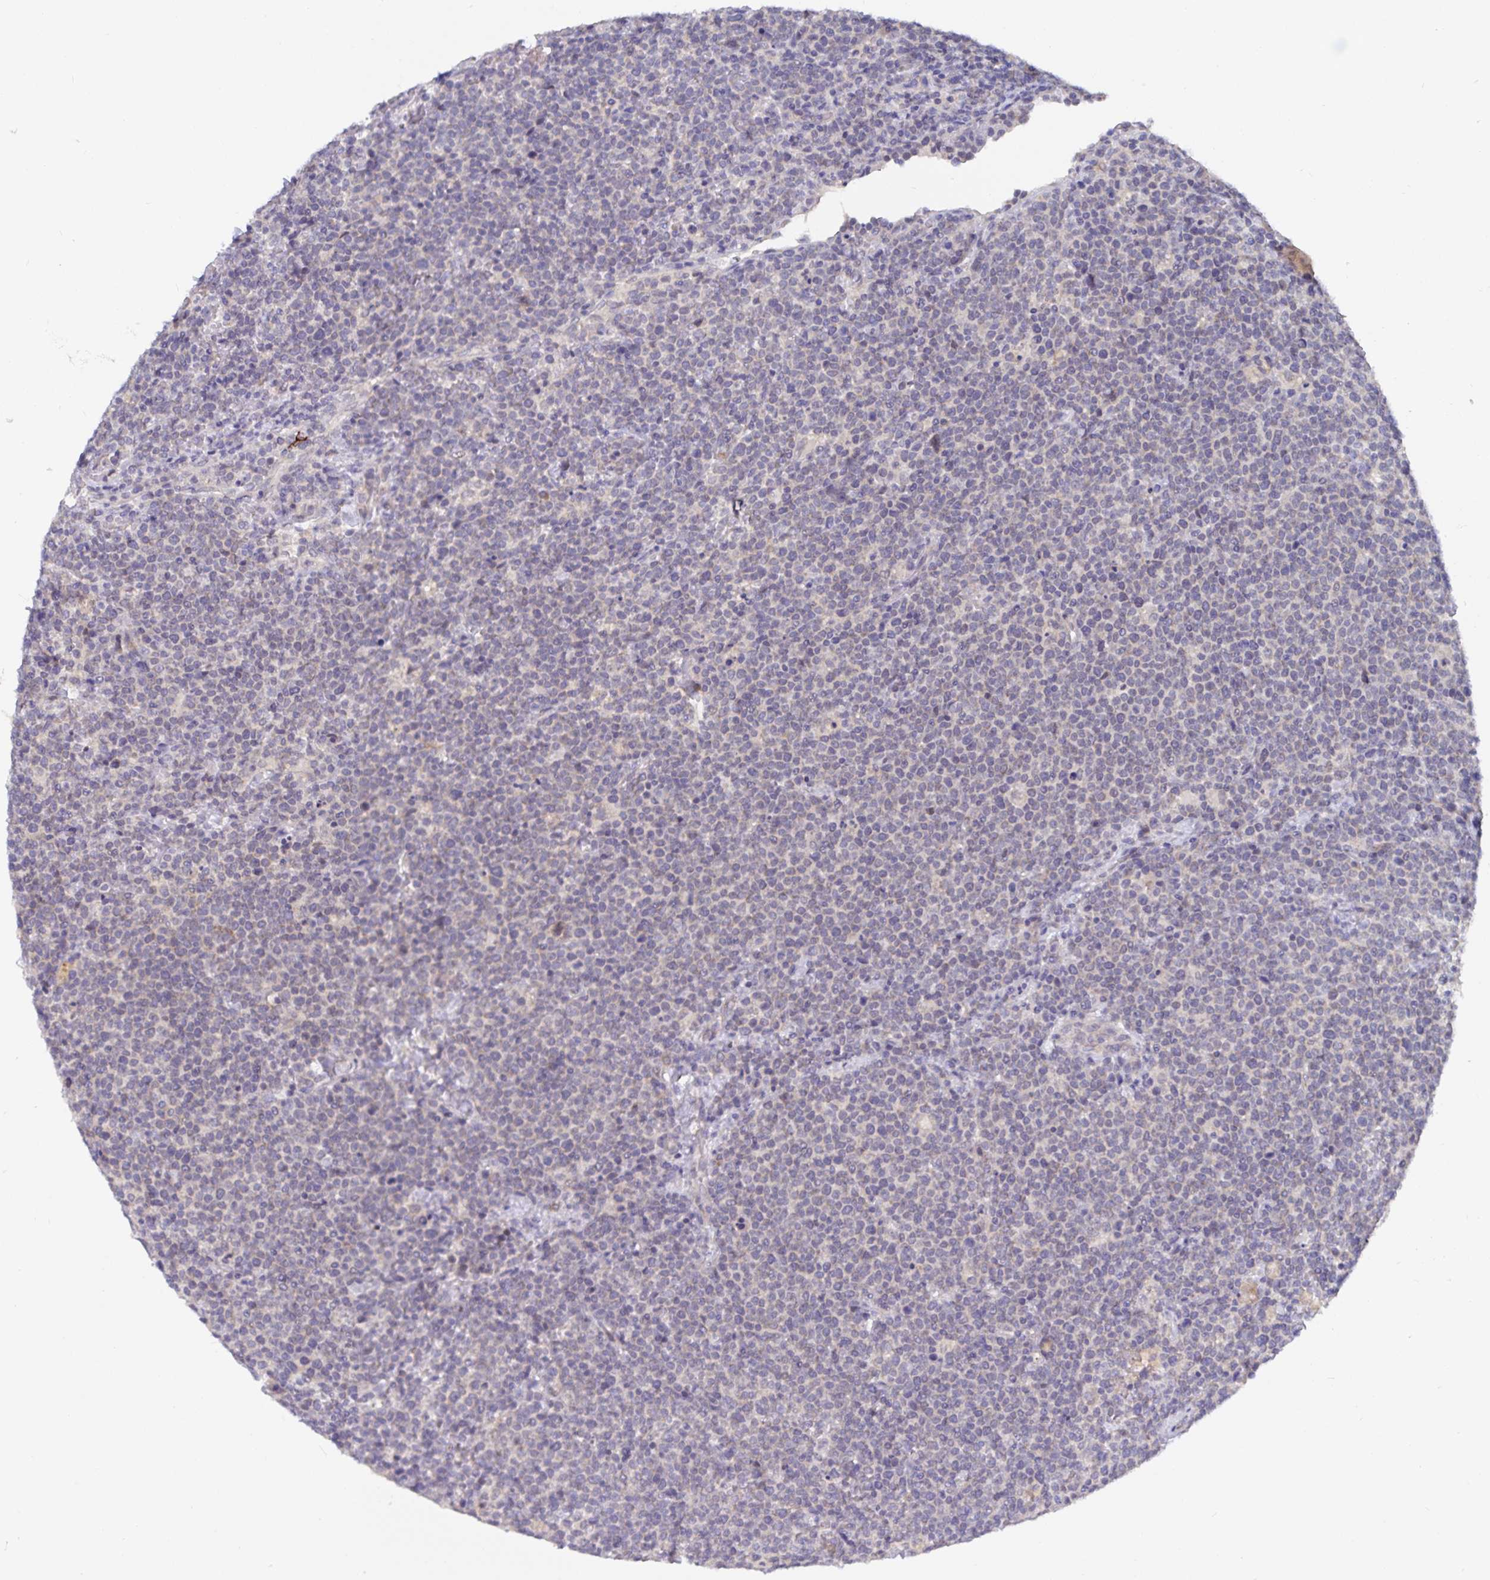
{"staining": {"intensity": "negative", "quantity": "none", "location": "none"}, "tissue": "lymphoma", "cell_type": "Tumor cells", "image_type": "cancer", "snomed": [{"axis": "morphology", "description": "Malignant lymphoma, non-Hodgkin's type, High grade"}, {"axis": "topography", "description": "Lymph node"}], "caption": "There is no significant expression in tumor cells of lymphoma. (DAB IHC, high magnification).", "gene": "ZIK1", "patient": {"sex": "male", "age": 61}}